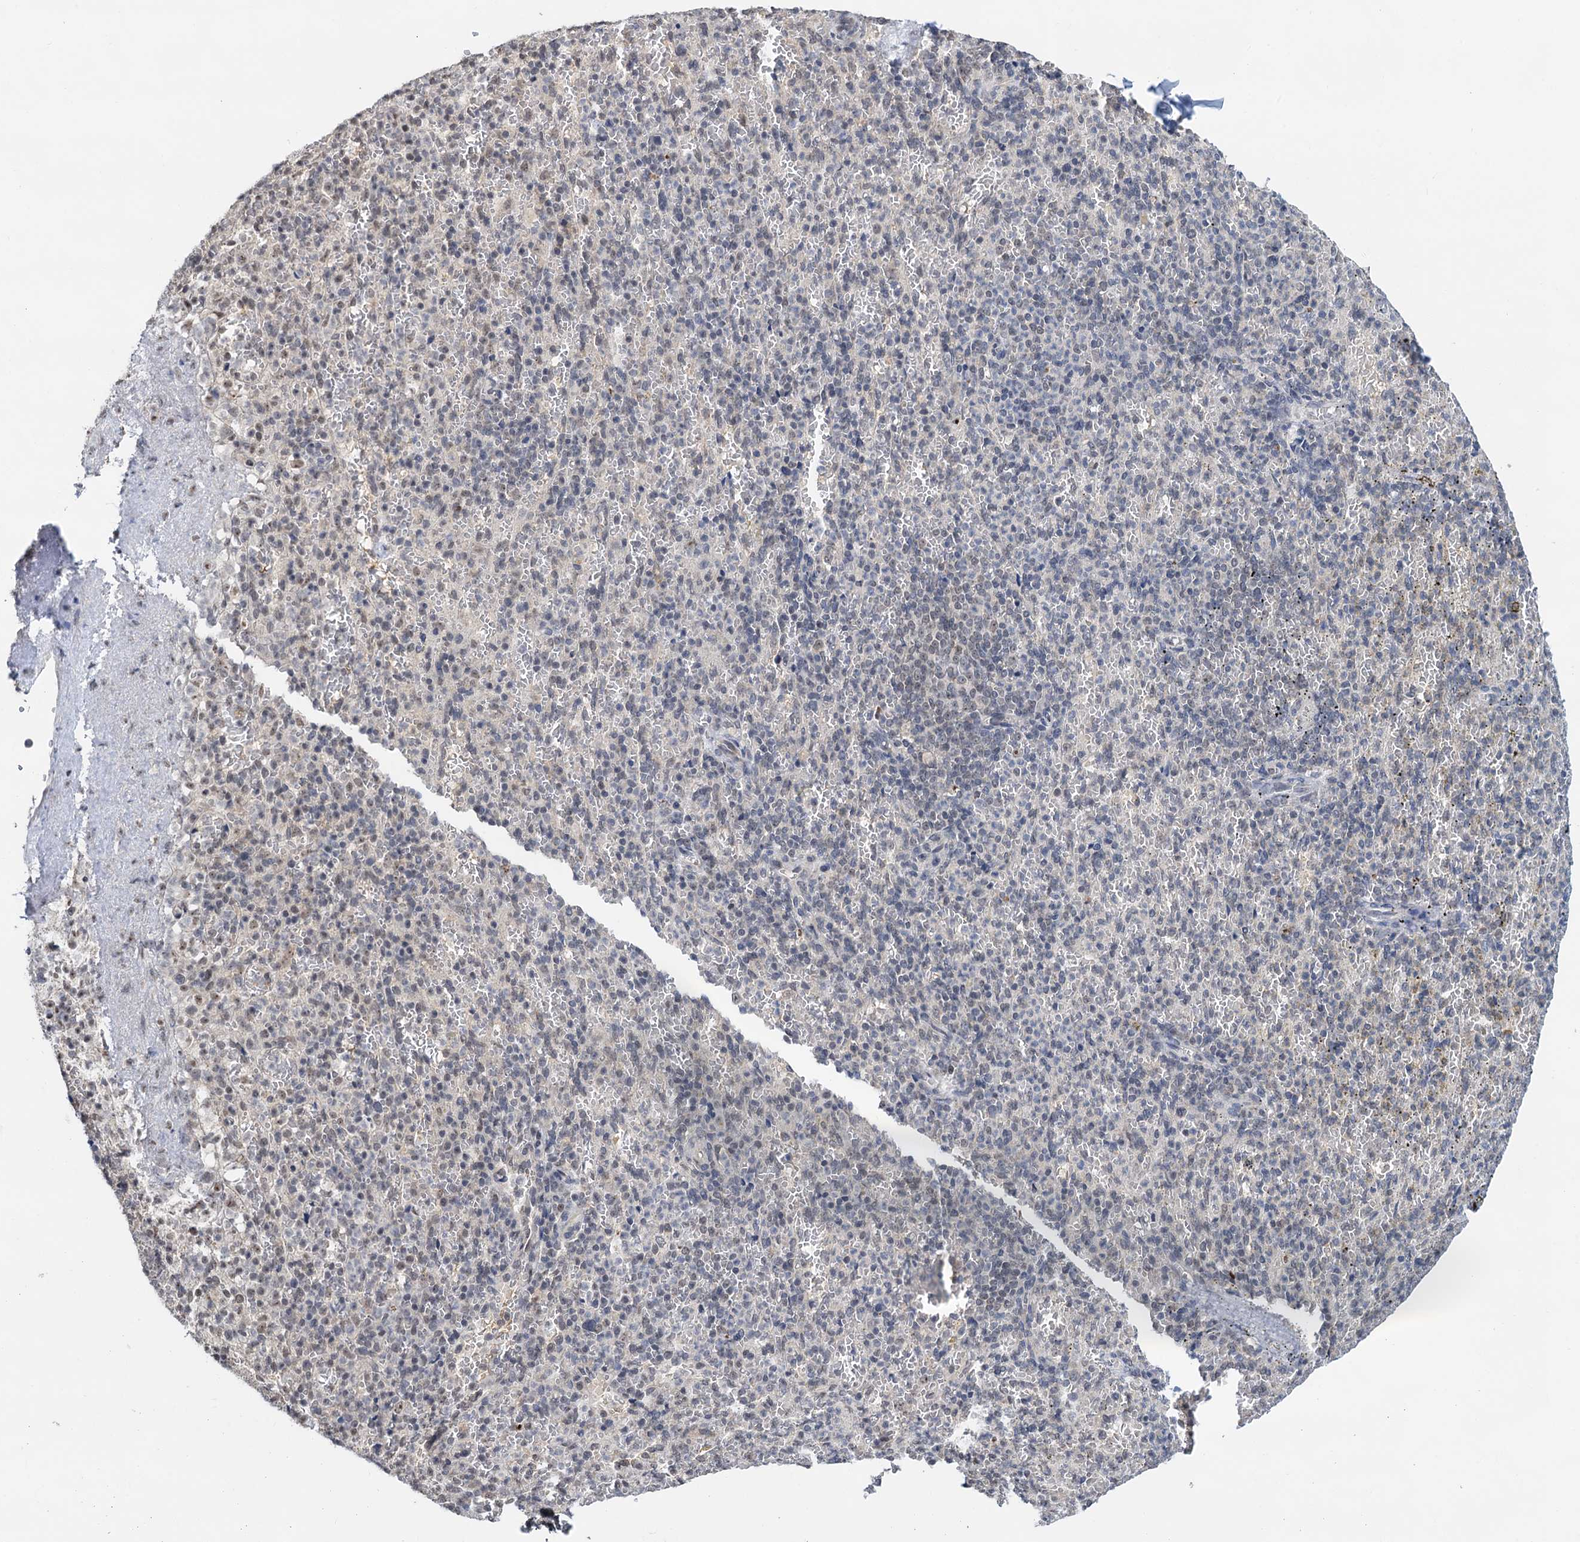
{"staining": {"intensity": "negative", "quantity": "none", "location": "none"}, "tissue": "spleen", "cell_type": "Cells in red pulp", "image_type": "normal", "snomed": [{"axis": "morphology", "description": "Normal tissue, NOS"}, {"axis": "topography", "description": "Spleen"}], "caption": "IHC photomicrograph of benign human spleen stained for a protein (brown), which reveals no expression in cells in red pulp.", "gene": "NAT10", "patient": {"sex": "female", "age": 74}}